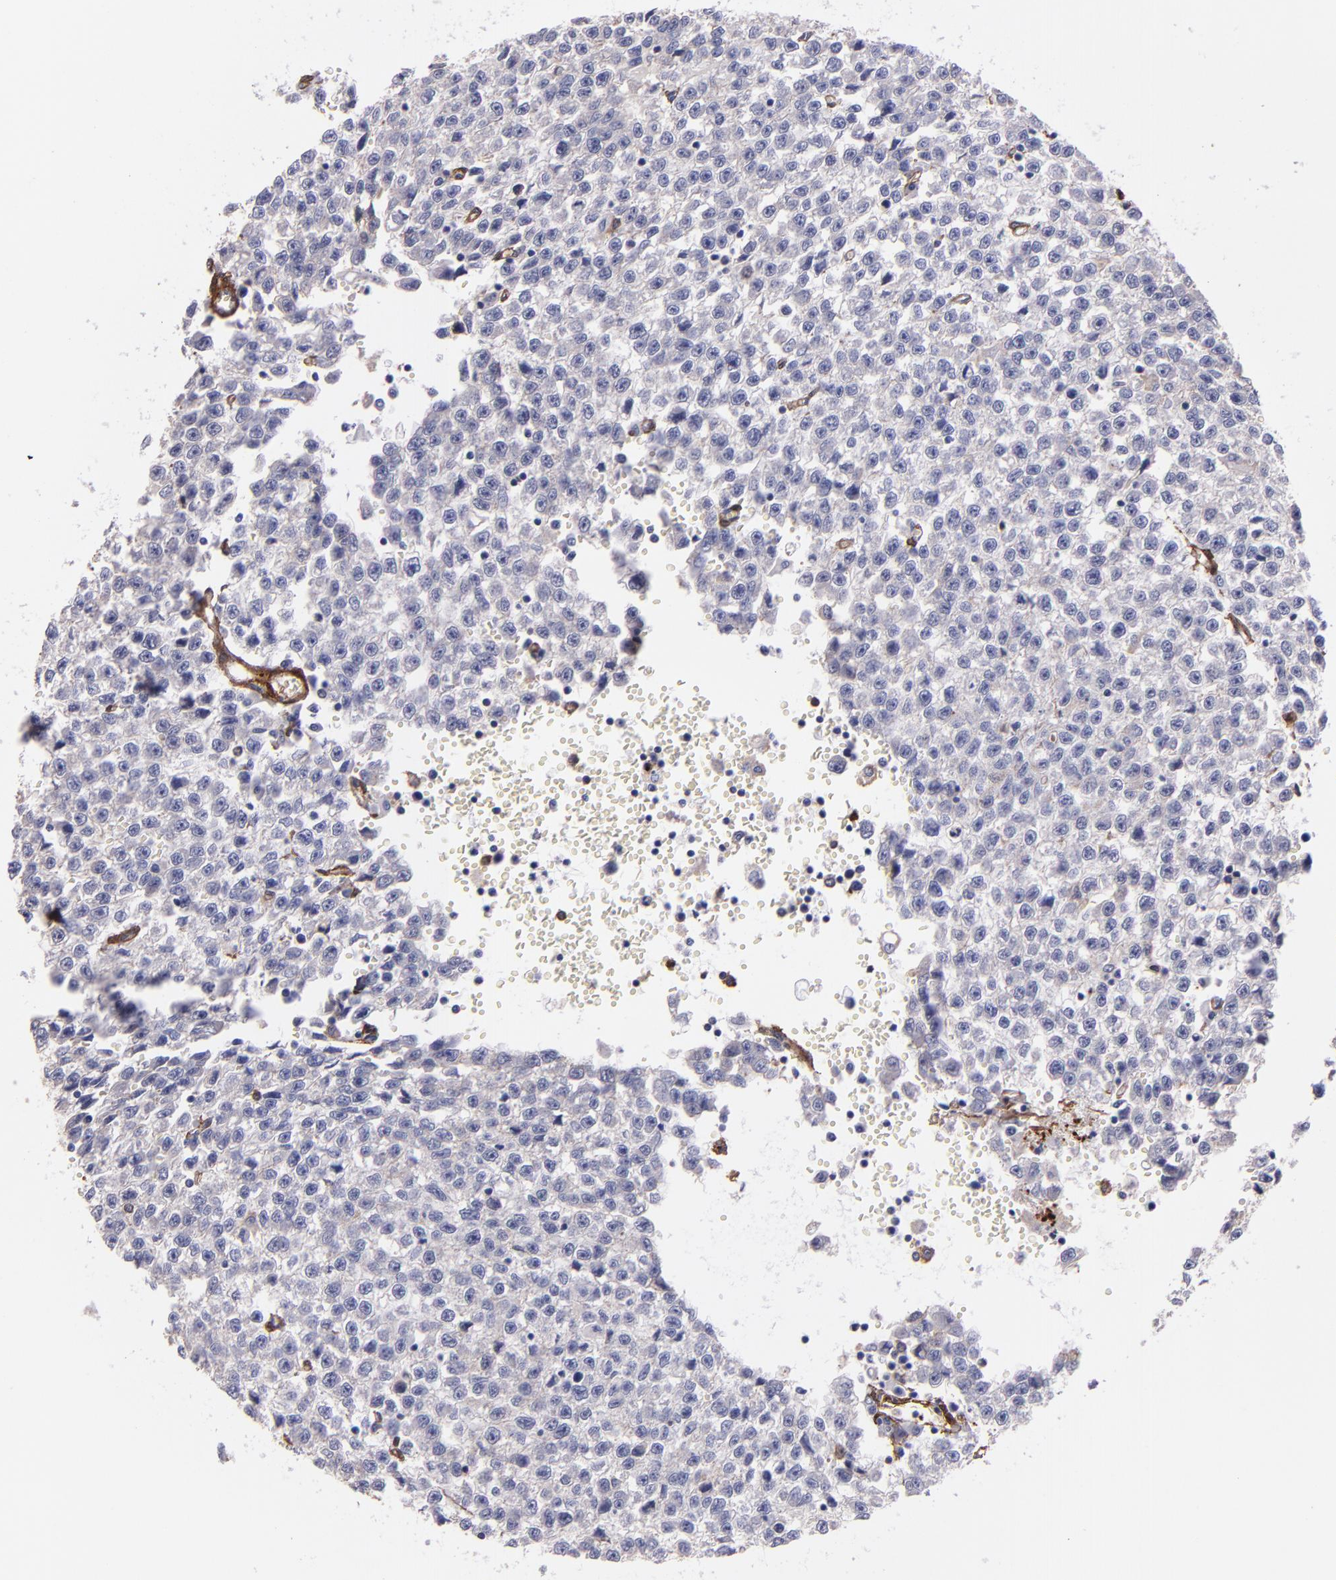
{"staining": {"intensity": "weak", "quantity": "<25%", "location": "cytoplasmic/membranous"}, "tissue": "testis cancer", "cell_type": "Tumor cells", "image_type": "cancer", "snomed": [{"axis": "morphology", "description": "Seminoma, NOS"}, {"axis": "topography", "description": "Testis"}], "caption": "High power microscopy photomicrograph of an immunohistochemistry histopathology image of seminoma (testis), revealing no significant staining in tumor cells.", "gene": "VCL", "patient": {"sex": "male", "age": 35}}